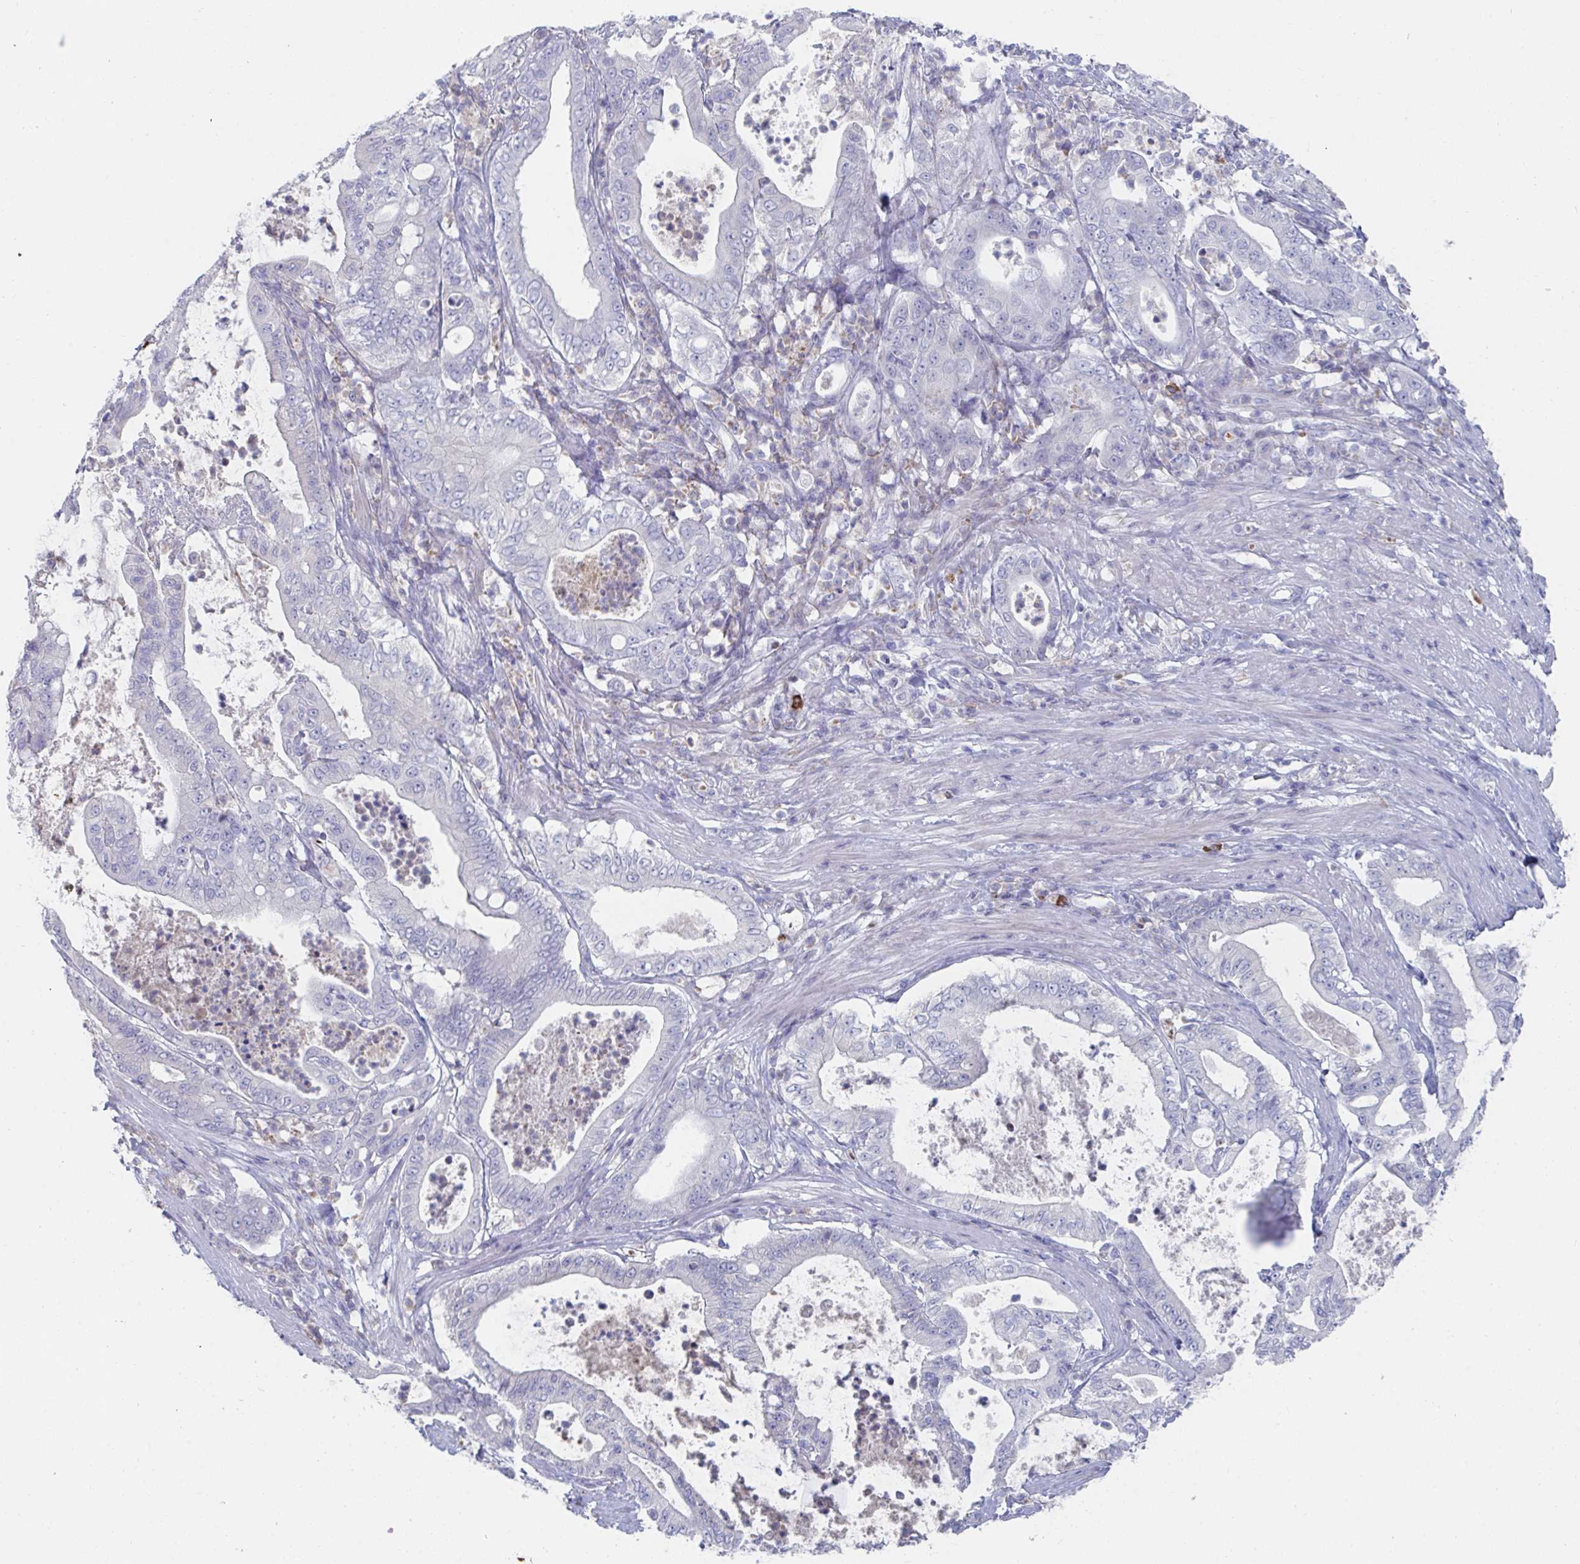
{"staining": {"intensity": "negative", "quantity": "none", "location": "none"}, "tissue": "pancreatic cancer", "cell_type": "Tumor cells", "image_type": "cancer", "snomed": [{"axis": "morphology", "description": "Adenocarcinoma, NOS"}, {"axis": "topography", "description": "Pancreas"}], "caption": "Photomicrograph shows no significant protein positivity in tumor cells of adenocarcinoma (pancreatic). (DAB IHC visualized using brightfield microscopy, high magnification).", "gene": "KCNK5", "patient": {"sex": "male", "age": 71}}